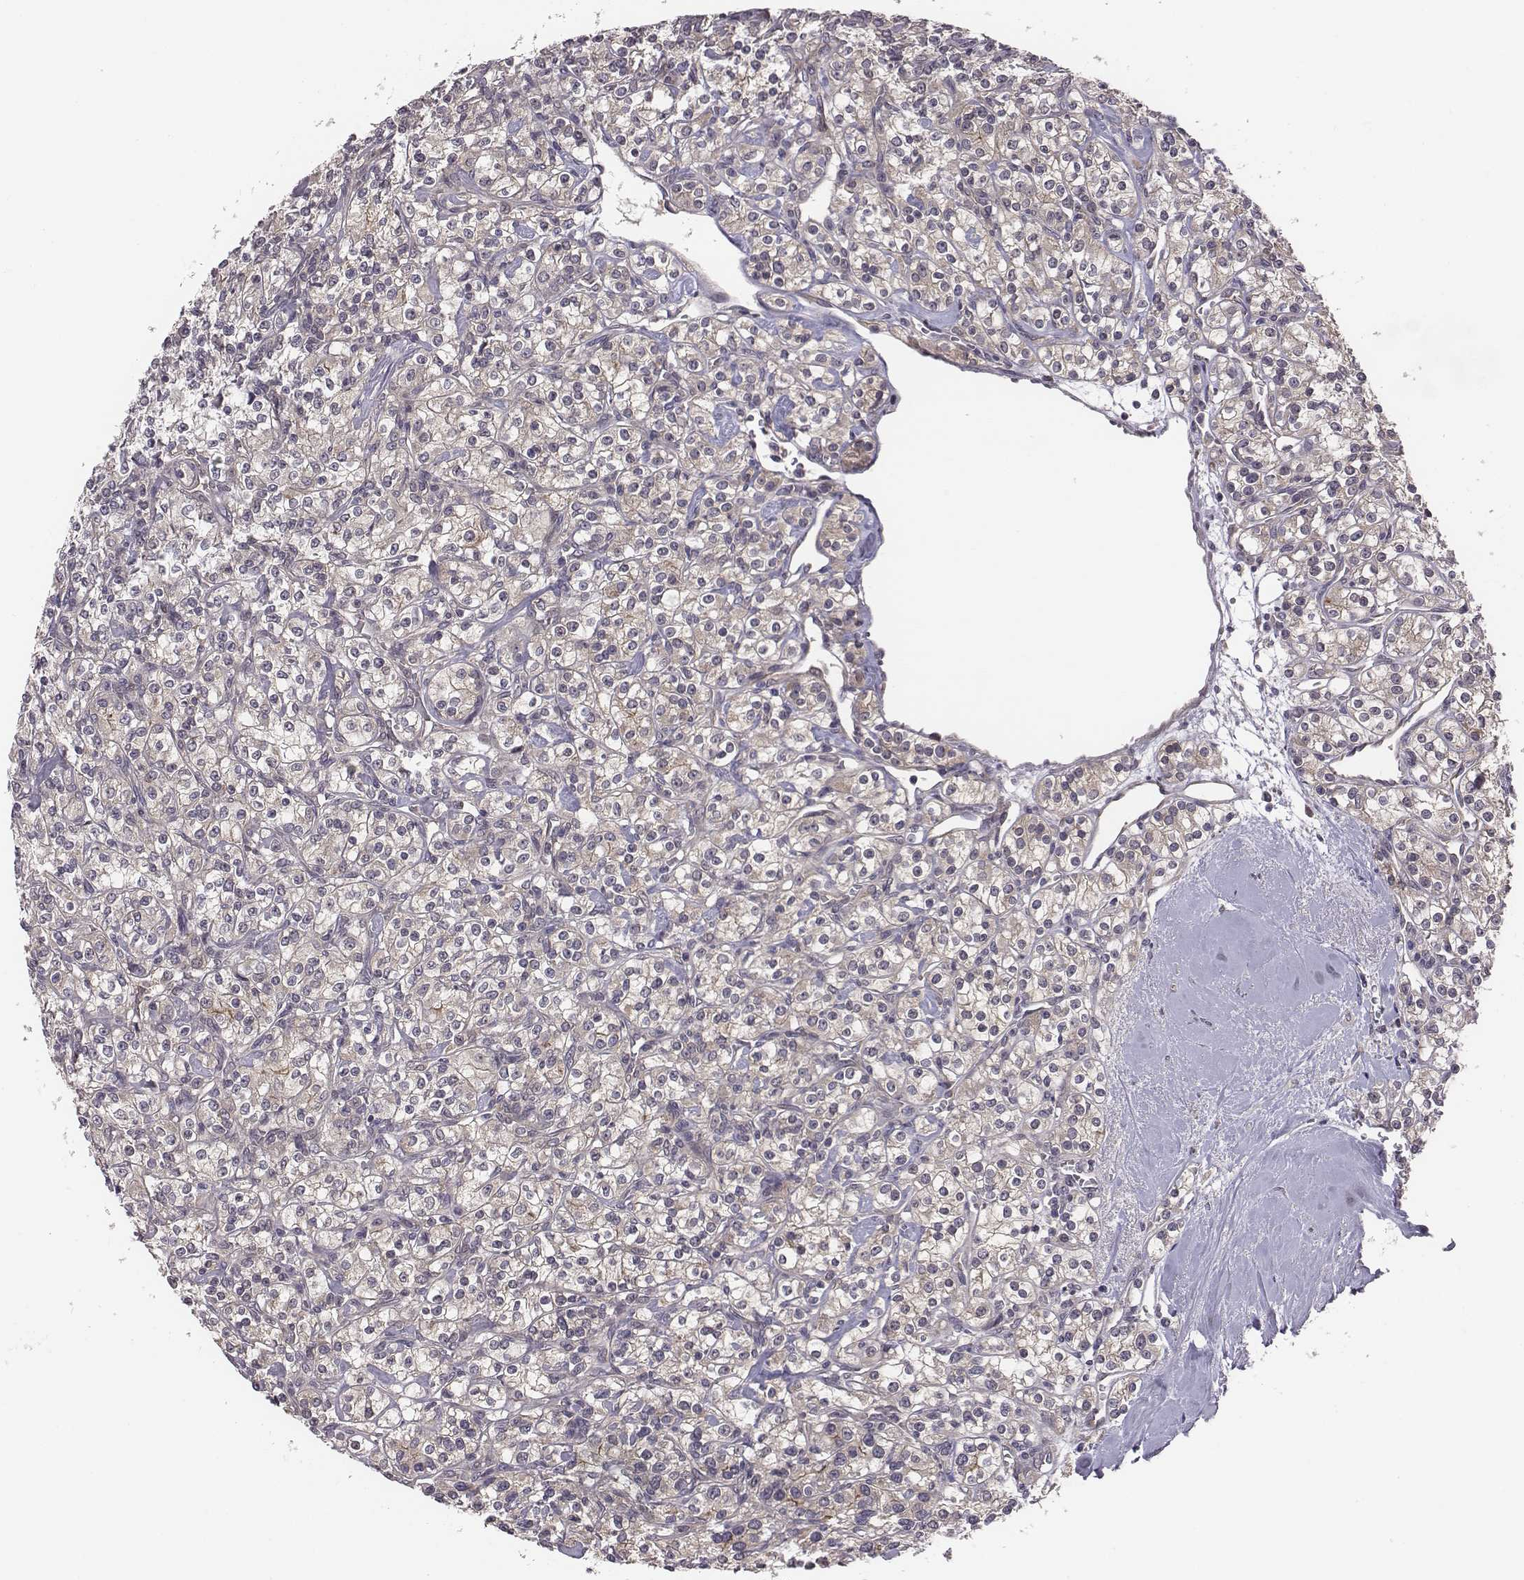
{"staining": {"intensity": "moderate", "quantity": "<25%", "location": "cytoplasmic/membranous"}, "tissue": "renal cancer", "cell_type": "Tumor cells", "image_type": "cancer", "snomed": [{"axis": "morphology", "description": "Adenocarcinoma, NOS"}, {"axis": "topography", "description": "Kidney"}], "caption": "The photomicrograph reveals a brown stain indicating the presence of a protein in the cytoplasmic/membranous of tumor cells in adenocarcinoma (renal).", "gene": "SMURF2", "patient": {"sex": "male", "age": 77}}